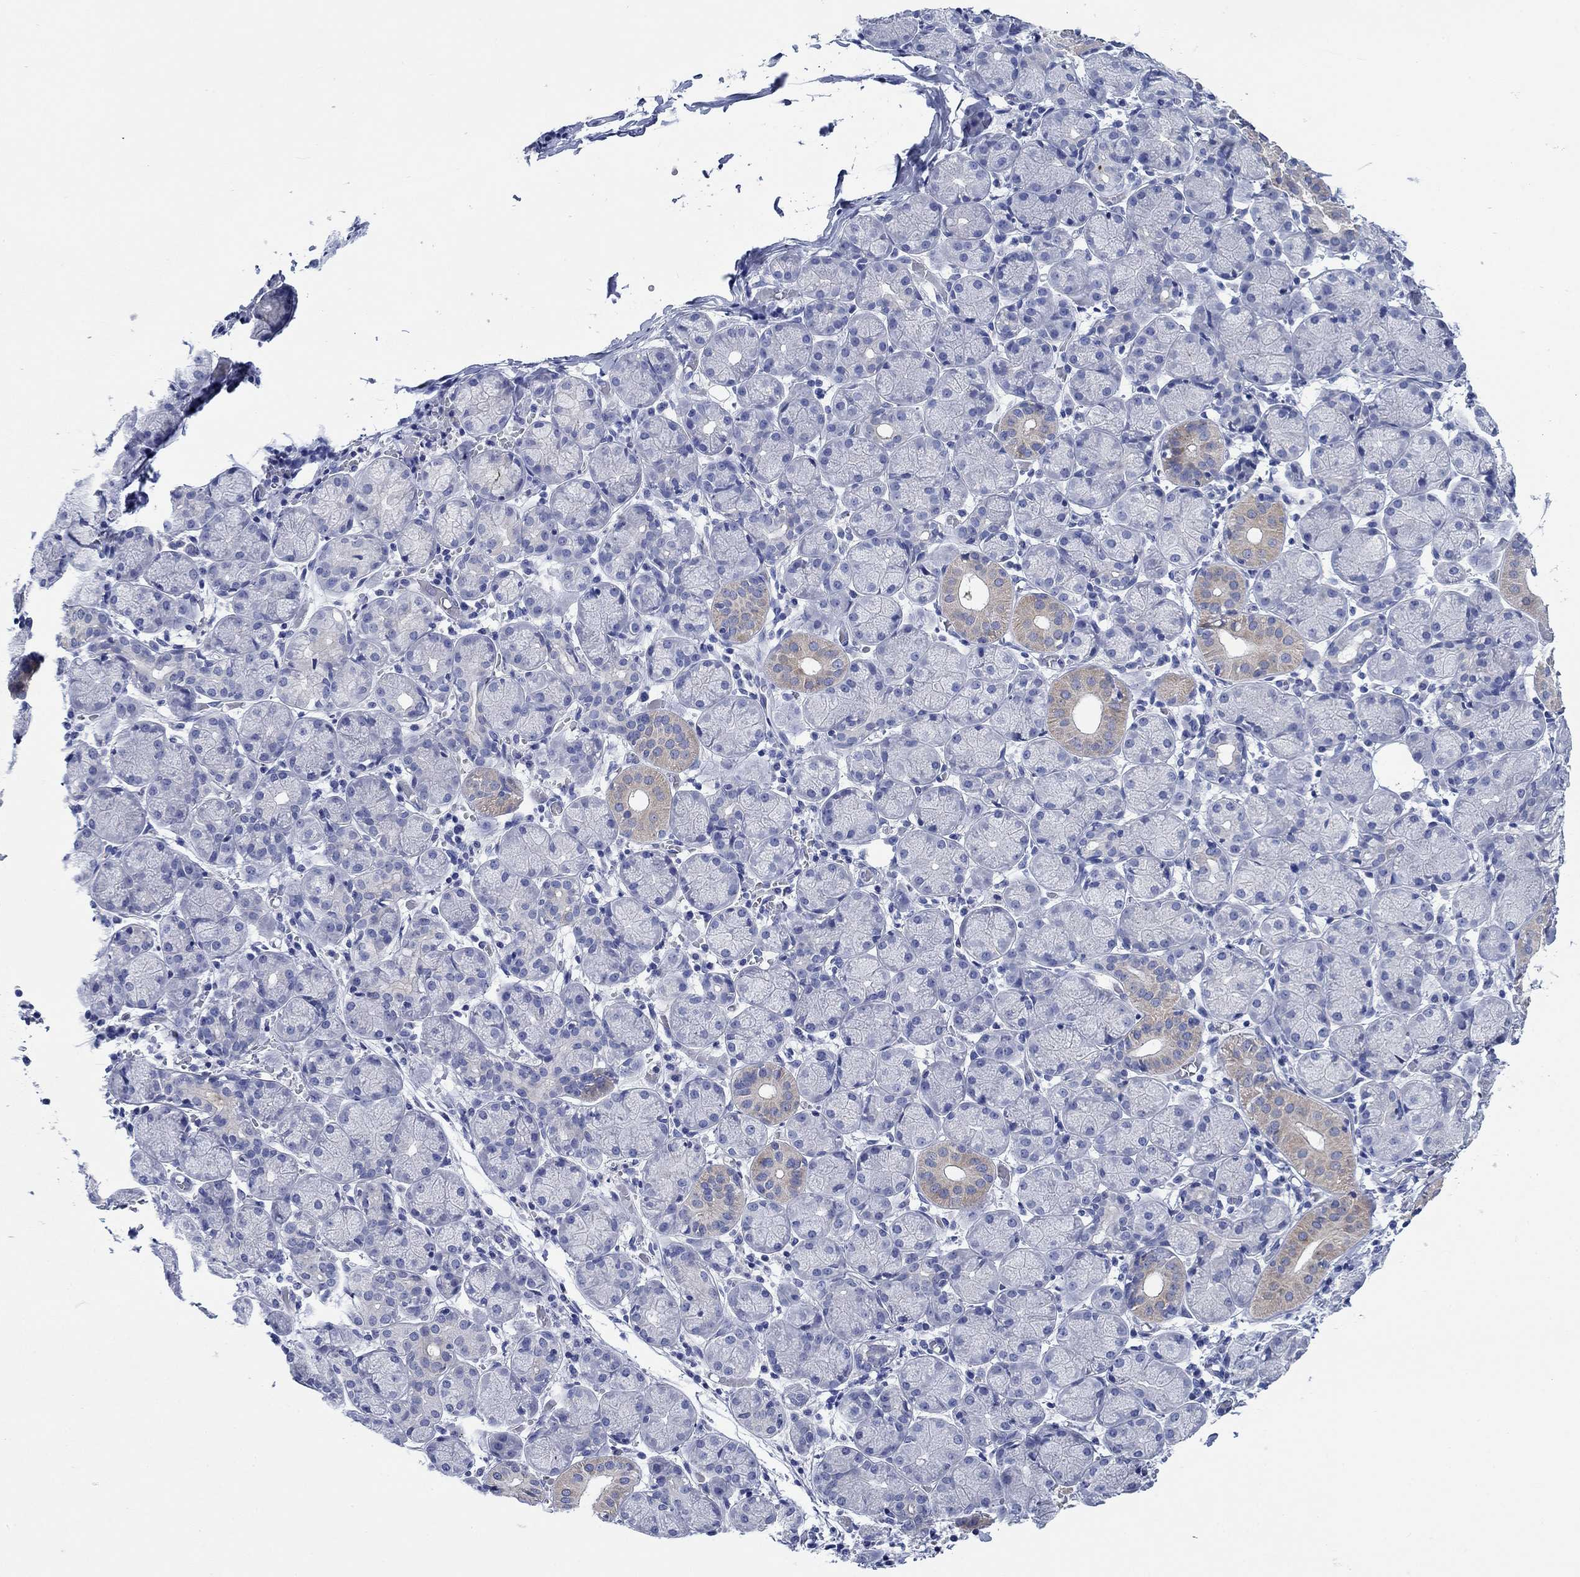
{"staining": {"intensity": "moderate", "quantity": "<25%", "location": "cytoplasmic/membranous"}, "tissue": "salivary gland", "cell_type": "Glandular cells", "image_type": "normal", "snomed": [{"axis": "morphology", "description": "Normal tissue, NOS"}, {"axis": "topography", "description": "Salivary gland"}, {"axis": "topography", "description": "Peripheral nerve tissue"}], "caption": "High-magnification brightfield microscopy of normal salivary gland stained with DAB (brown) and counterstained with hematoxylin (blue). glandular cells exhibit moderate cytoplasmic/membranous positivity is identified in approximately<25% of cells. (Brightfield microscopy of DAB IHC at high magnification).", "gene": "ENSG00000251537", "patient": {"sex": "female", "age": 24}}